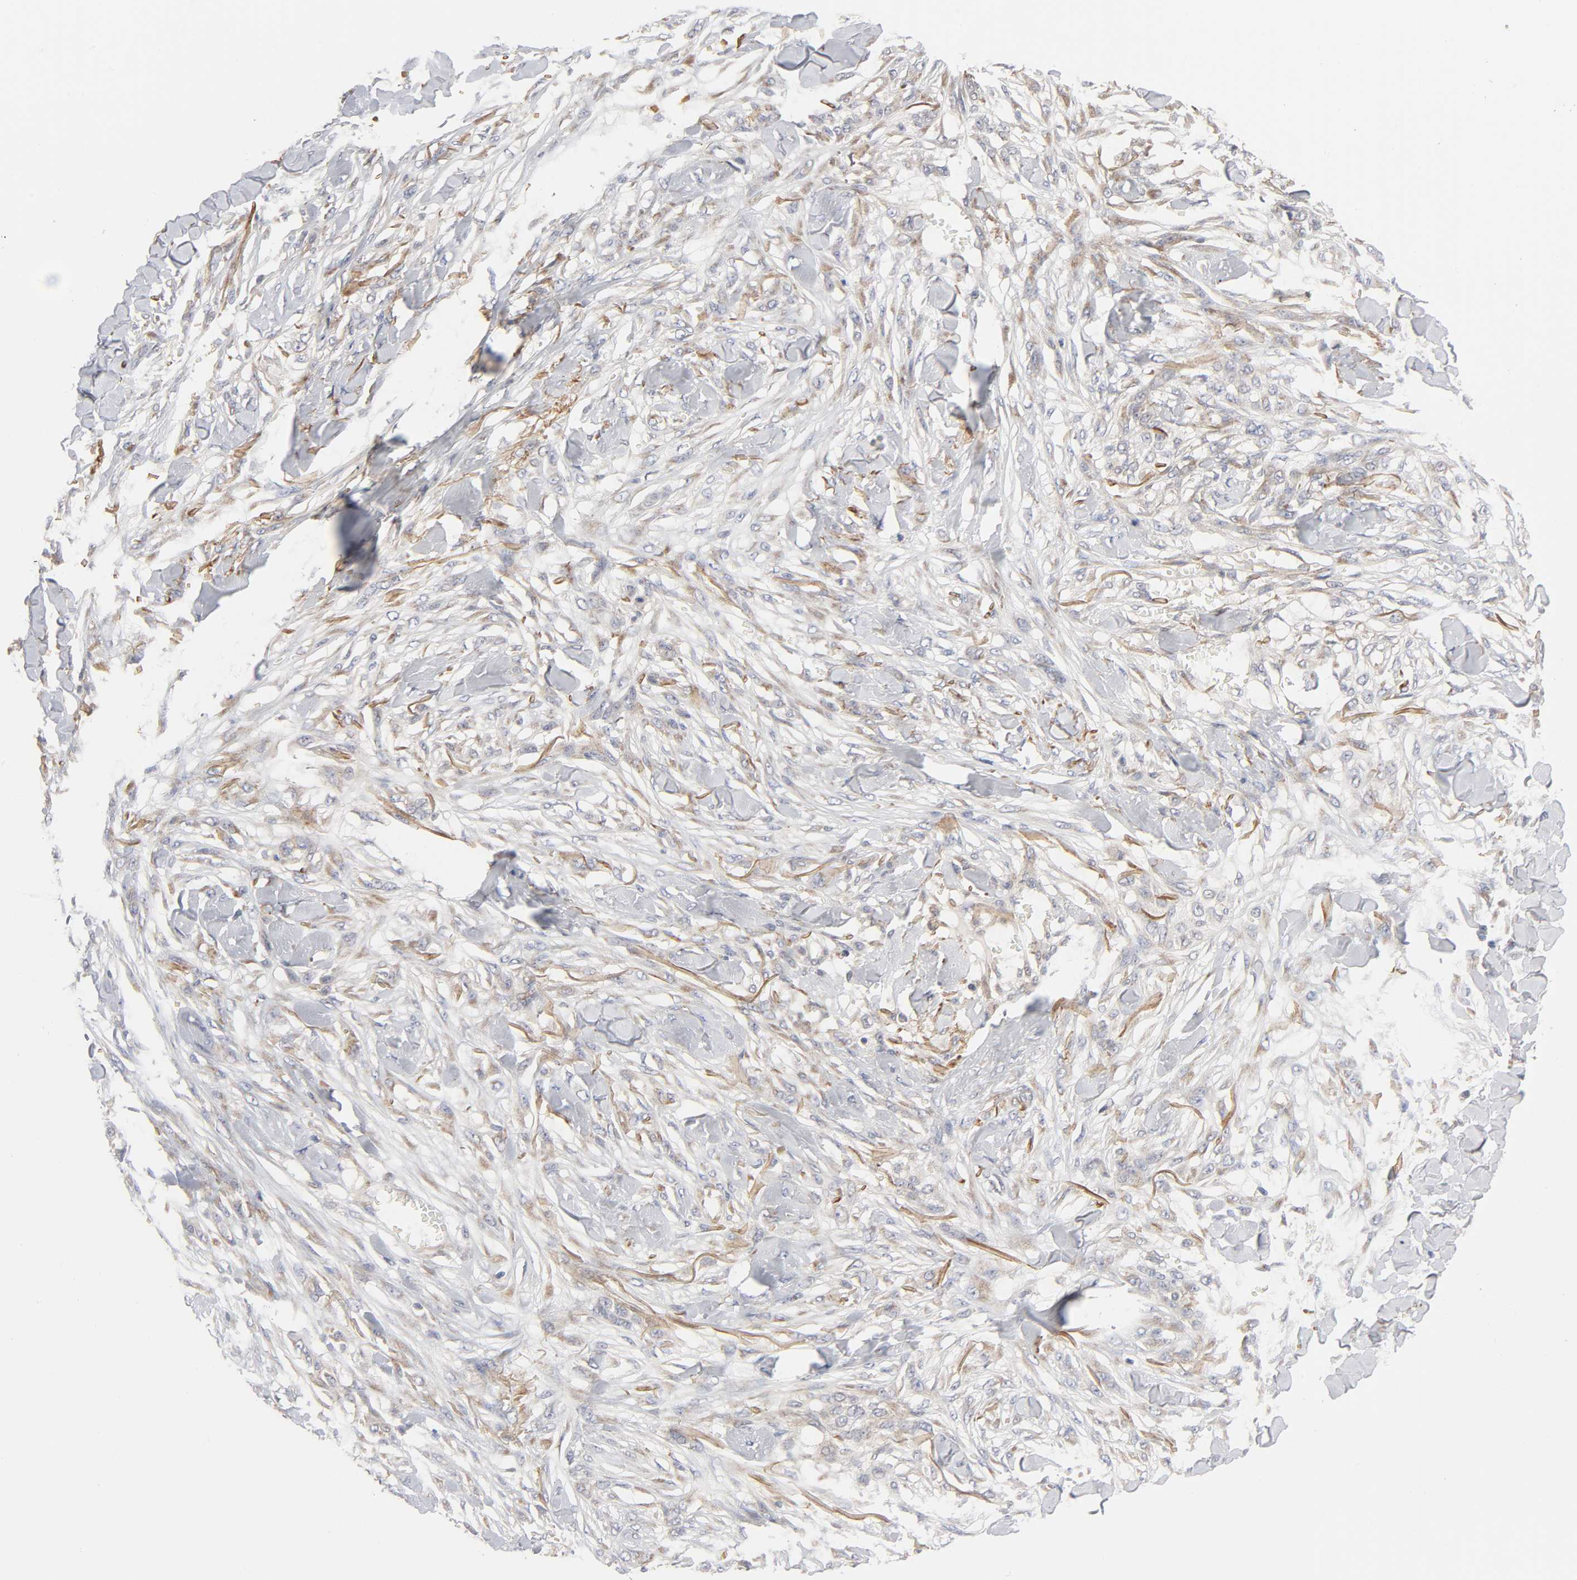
{"staining": {"intensity": "weak", "quantity": "25%-75%", "location": "cytoplasmic/membranous"}, "tissue": "skin cancer", "cell_type": "Tumor cells", "image_type": "cancer", "snomed": [{"axis": "morphology", "description": "Normal tissue, NOS"}, {"axis": "morphology", "description": "Squamous cell carcinoma, NOS"}, {"axis": "topography", "description": "Skin"}], "caption": "Skin squamous cell carcinoma tissue shows weak cytoplasmic/membranous expression in approximately 25%-75% of tumor cells", "gene": "IL4R", "patient": {"sex": "female", "age": 59}}